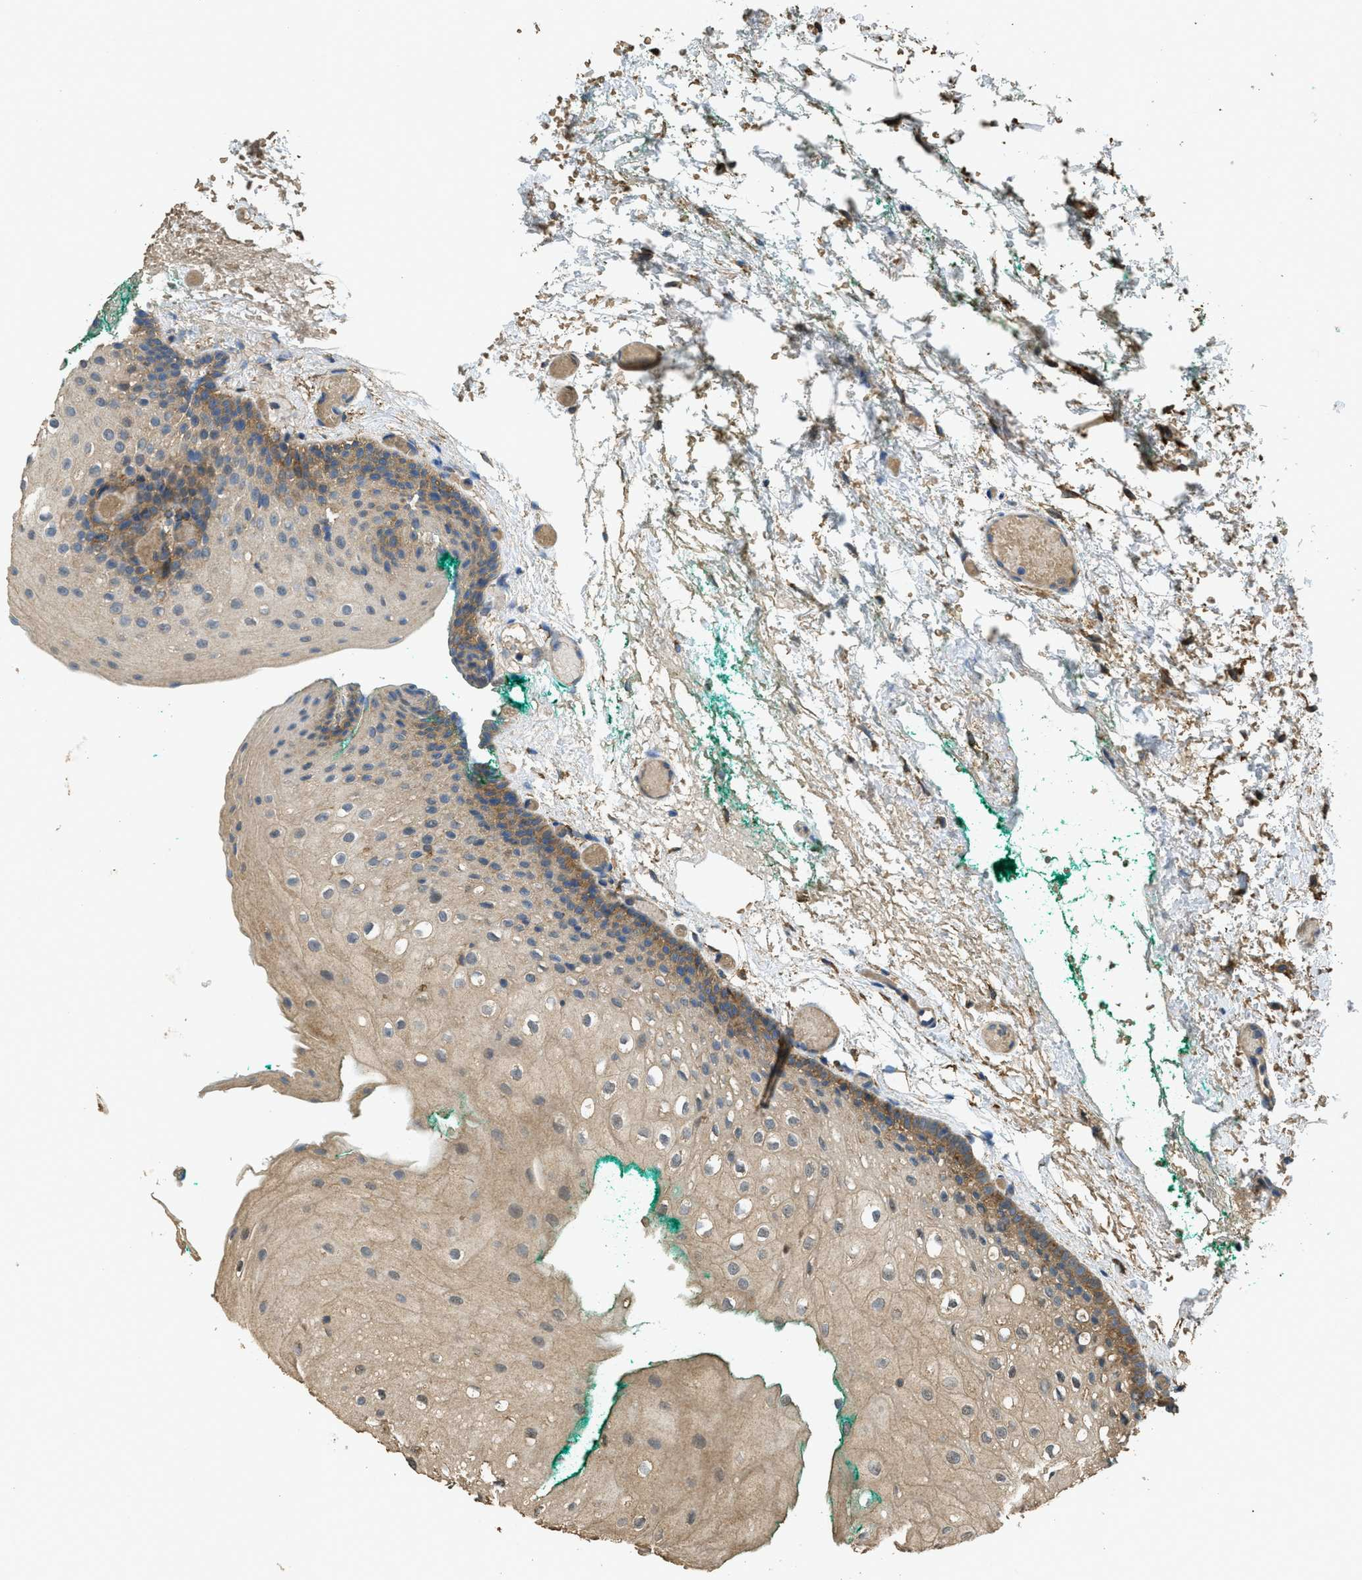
{"staining": {"intensity": "moderate", "quantity": "25%-75%", "location": "cytoplasmic/membranous"}, "tissue": "oral mucosa", "cell_type": "Squamous epithelial cells", "image_type": "normal", "snomed": [{"axis": "morphology", "description": "Normal tissue, NOS"}, {"axis": "morphology", "description": "Squamous cell carcinoma, NOS"}, {"axis": "topography", "description": "Oral tissue"}, {"axis": "topography", "description": "Salivary gland"}, {"axis": "topography", "description": "Head-Neck"}], "caption": "This histopathology image reveals immunohistochemistry staining of unremarkable human oral mucosa, with medium moderate cytoplasmic/membranous positivity in about 25%-75% of squamous epithelial cells.", "gene": "CD276", "patient": {"sex": "female", "age": 62}}